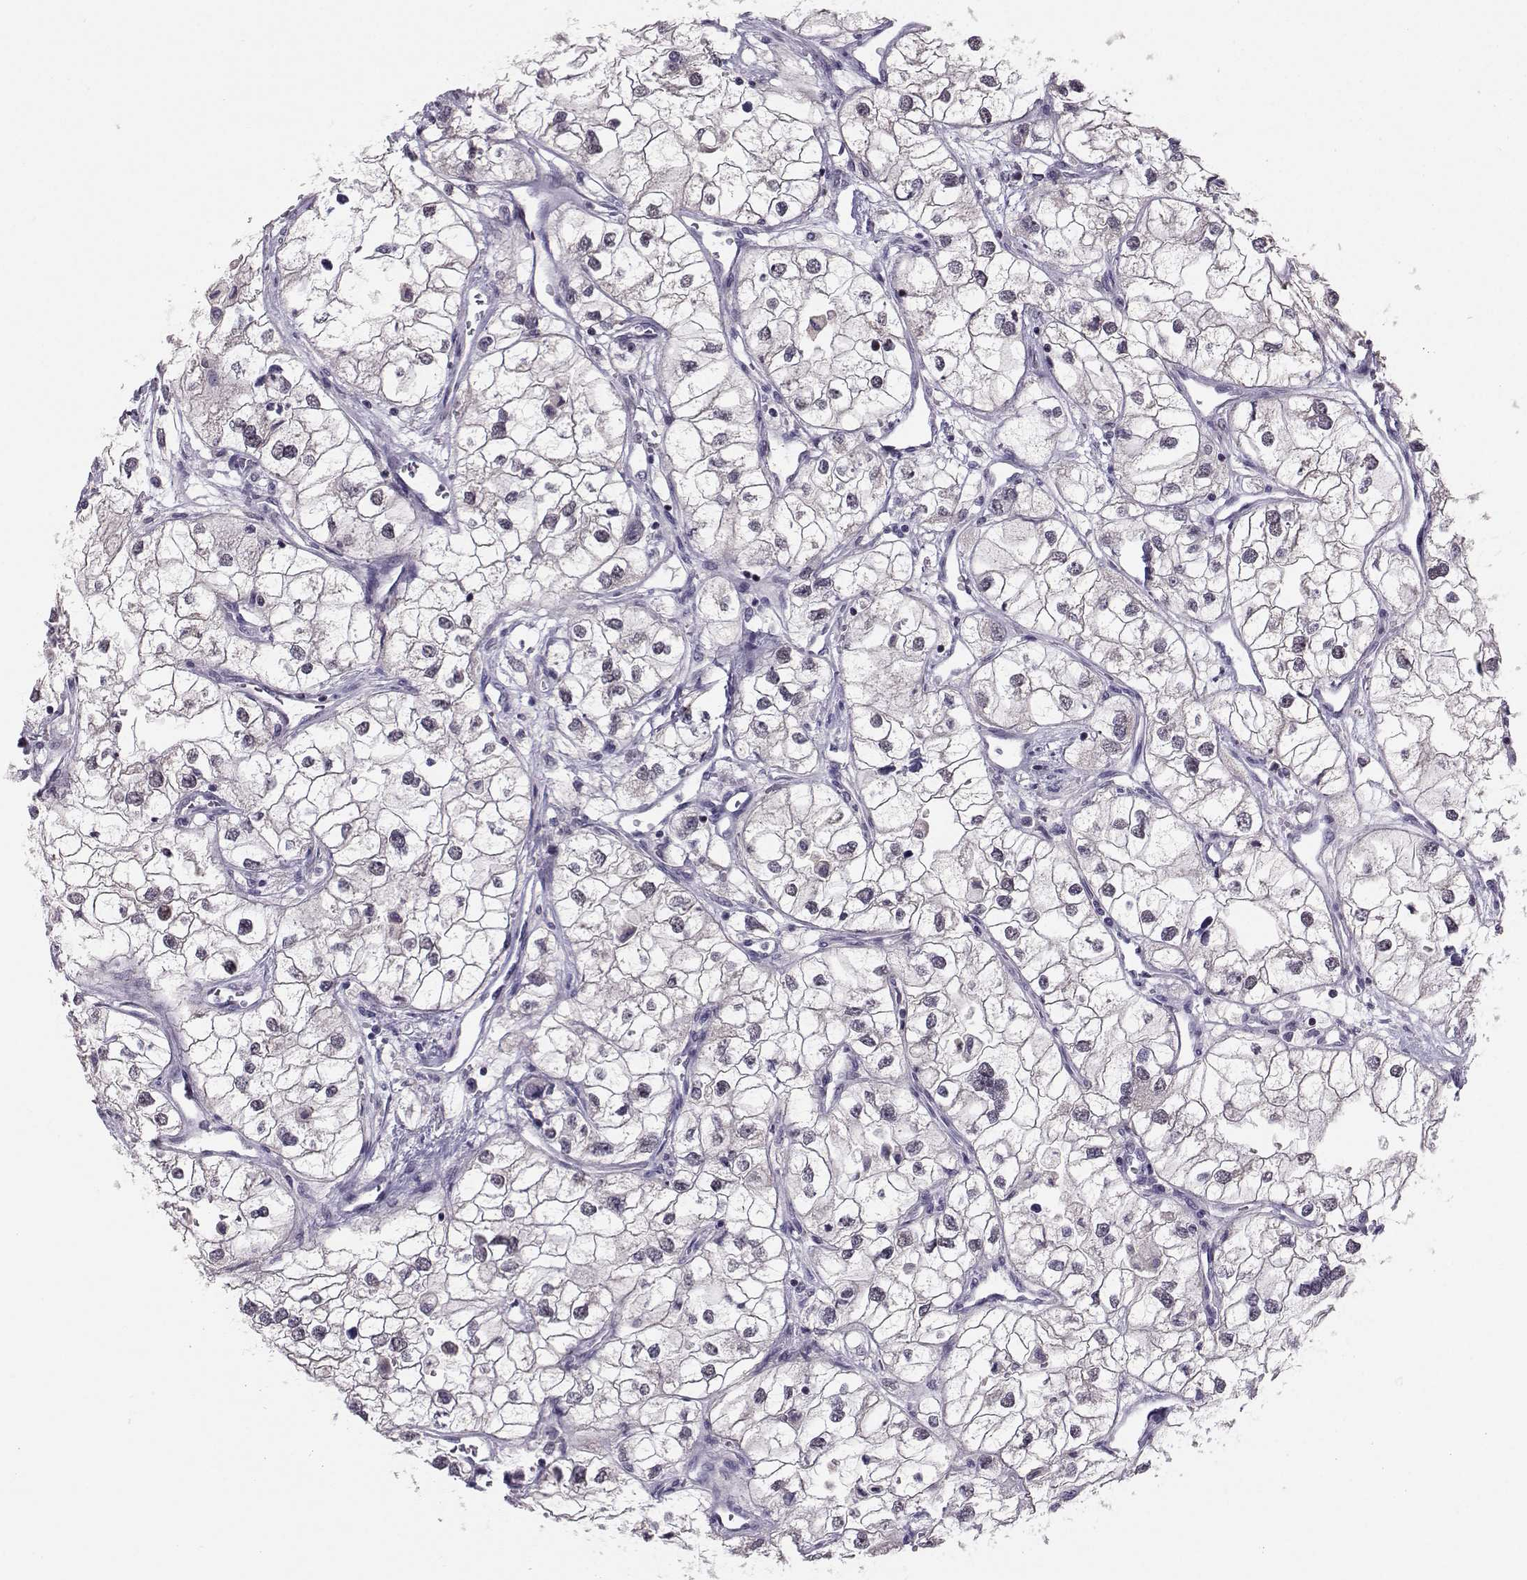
{"staining": {"intensity": "negative", "quantity": "none", "location": "none"}, "tissue": "renal cancer", "cell_type": "Tumor cells", "image_type": "cancer", "snomed": [{"axis": "morphology", "description": "Adenocarcinoma, NOS"}, {"axis": "topography", "description": "Kidney"}], "caption": "Tumor cells show no significant expression in adenocarcinoma (renal).", "gene": "DNAAF1", "patient": {"sex": "male", "age": 59}}